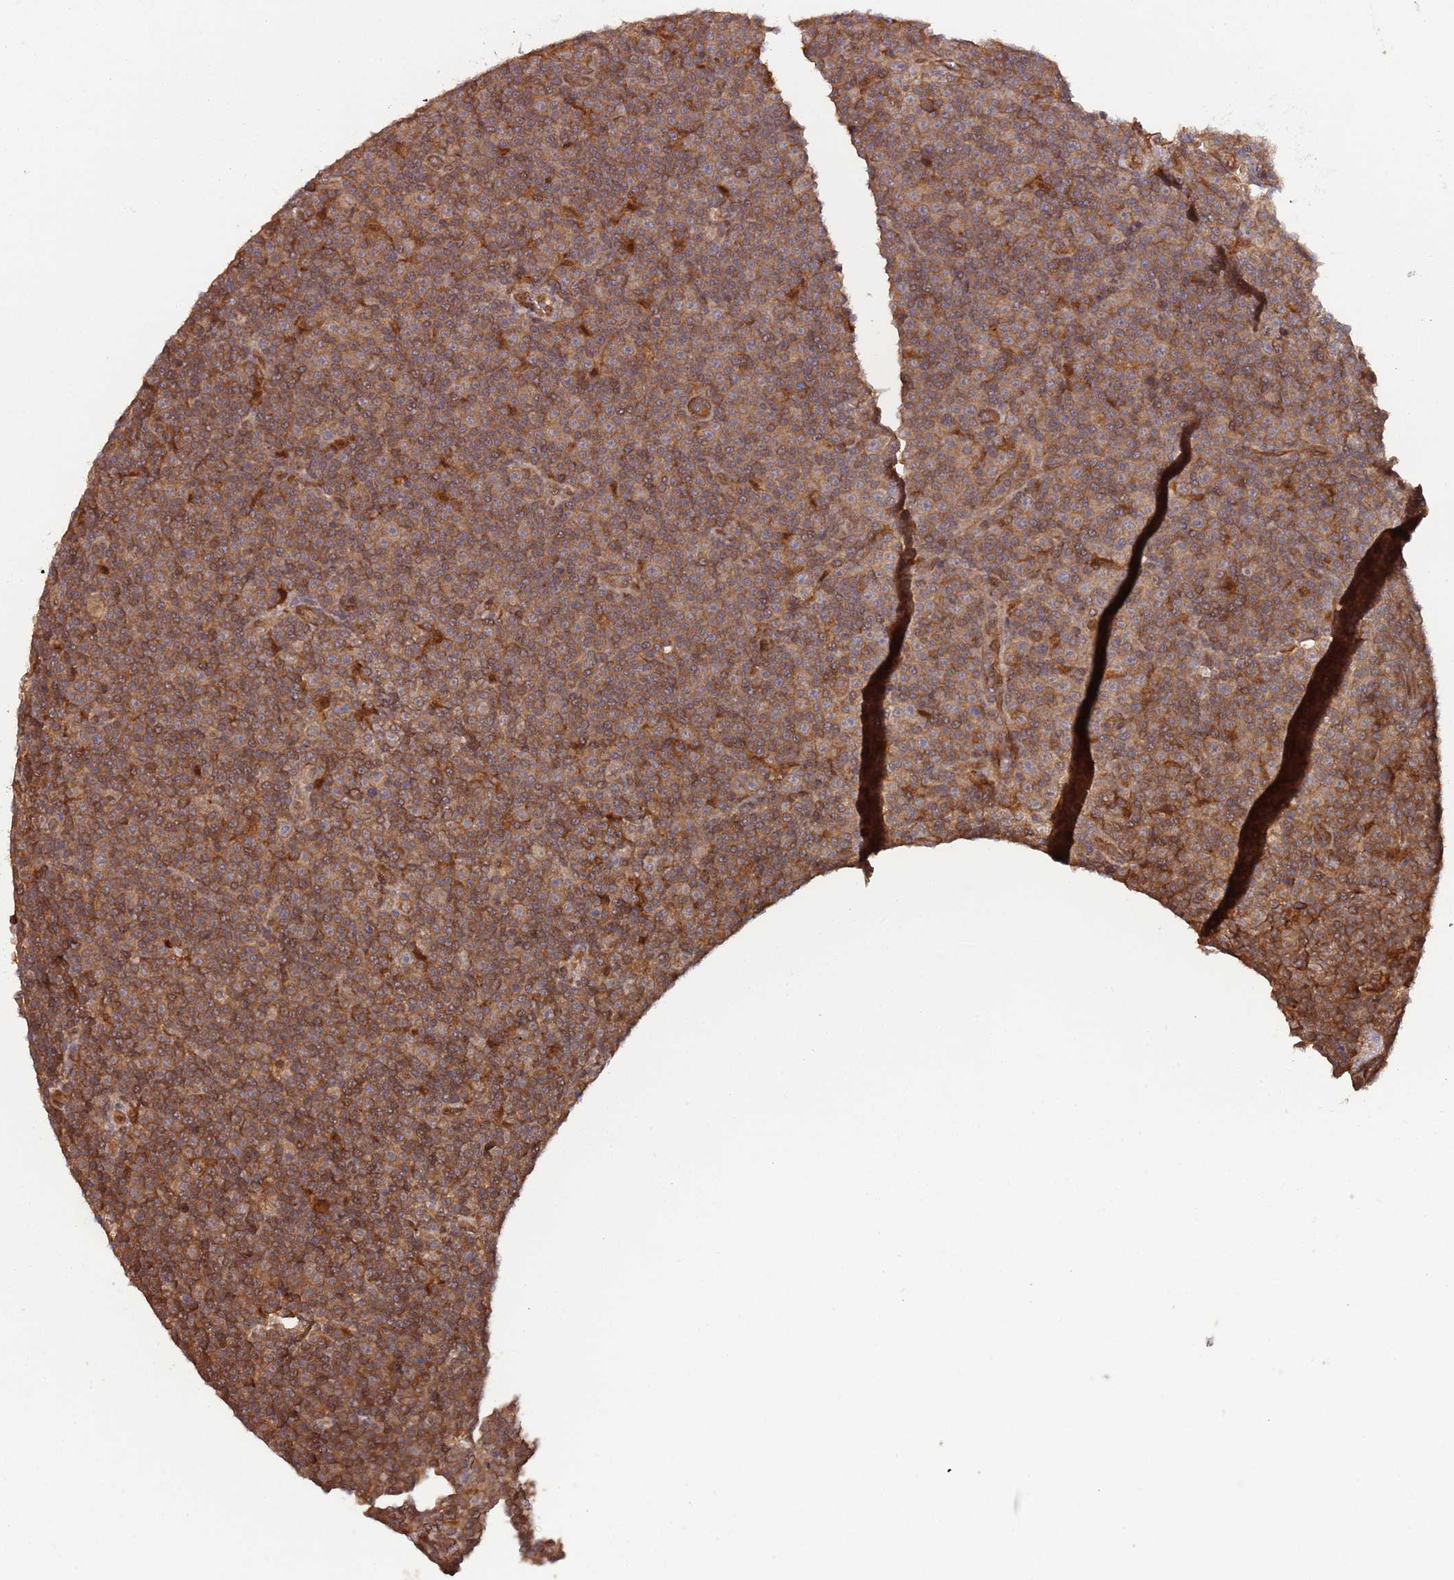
{"staining": {"intensity": "moderate", "quantity": ">75%", "location": "cytoplasmic/membranous"}, "tissue": "lymphoma", "cell_type": "Tumor cells", "image_type": "cancer", "snomed": [{"axis": "morphology", "description": "Malignant lymphoma, non-Hodgkin's type, Low grade"}, {"axis": "topography", "description": "Lymph node"}], "caption": "Protein staining displays moderate cytoplasmic/membranous staining in about >75% of tumor cells in lymphoma. (Brightfield microscopy of DAB IHC at high magnification).", "gene": "GSDMD", "patient": {"sex": "female", "age": 67}}